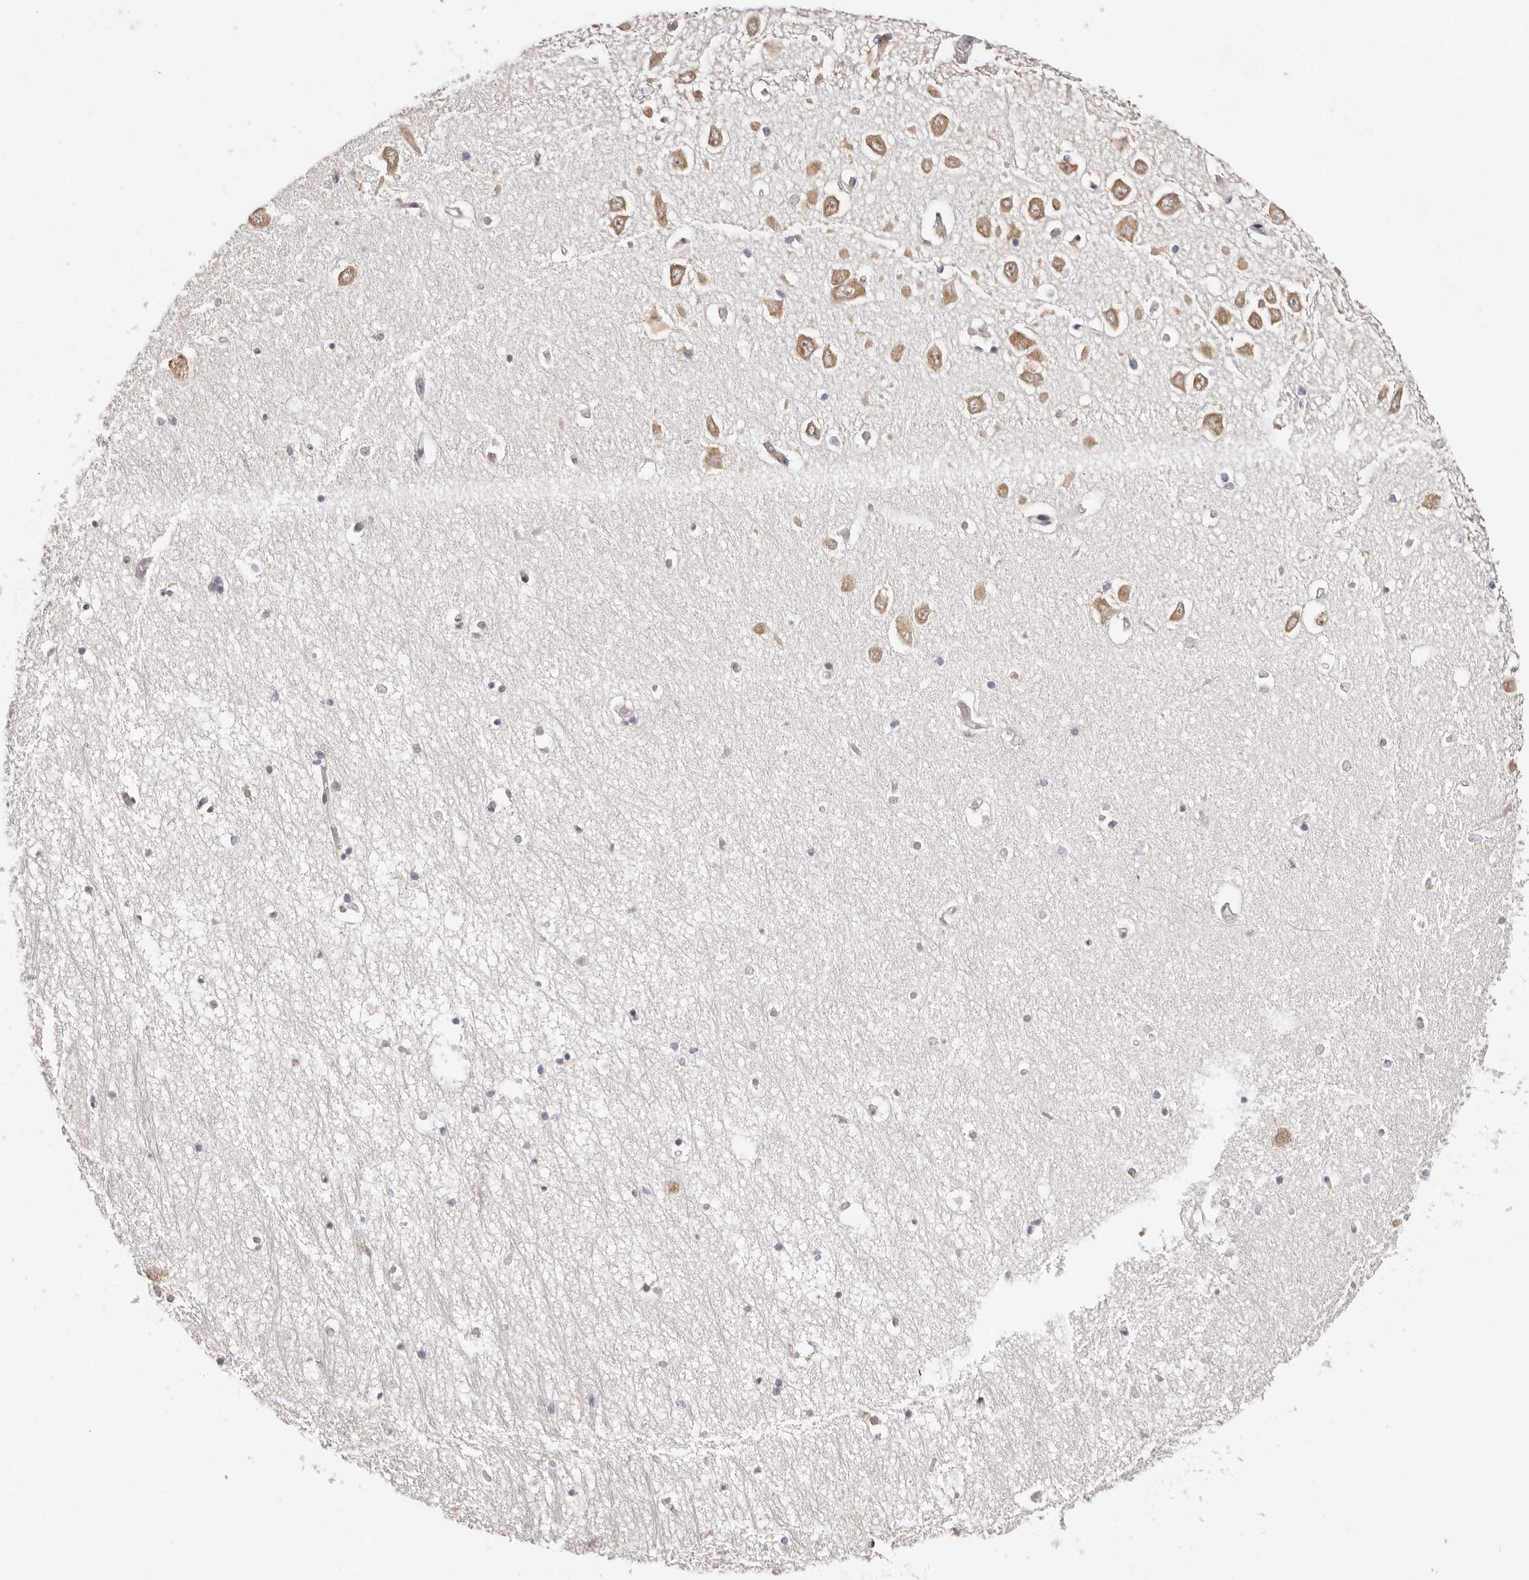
{"staining": {"intensity": "negative", "quantity": "none", "location": "none"}, "tissue": "hippocampus", "cell_type": "Glial cells", "image_type": "normal", "snomed": [{"axis": "morphology", "description": "Normal tissue, NOS"}, {"axis": "topography", "description": "Hippocampus"}], "caption": "Immunohistochemical staining of benign human hippocampus reveals no significant positivity in glial cells. (Brightfield microscopy of DAB (3,3'-diaminobenzidine) immunohistochemistry at high magnification).", "gene": "BCL2L15", "patient": {"sex": "male", "age": 70}}